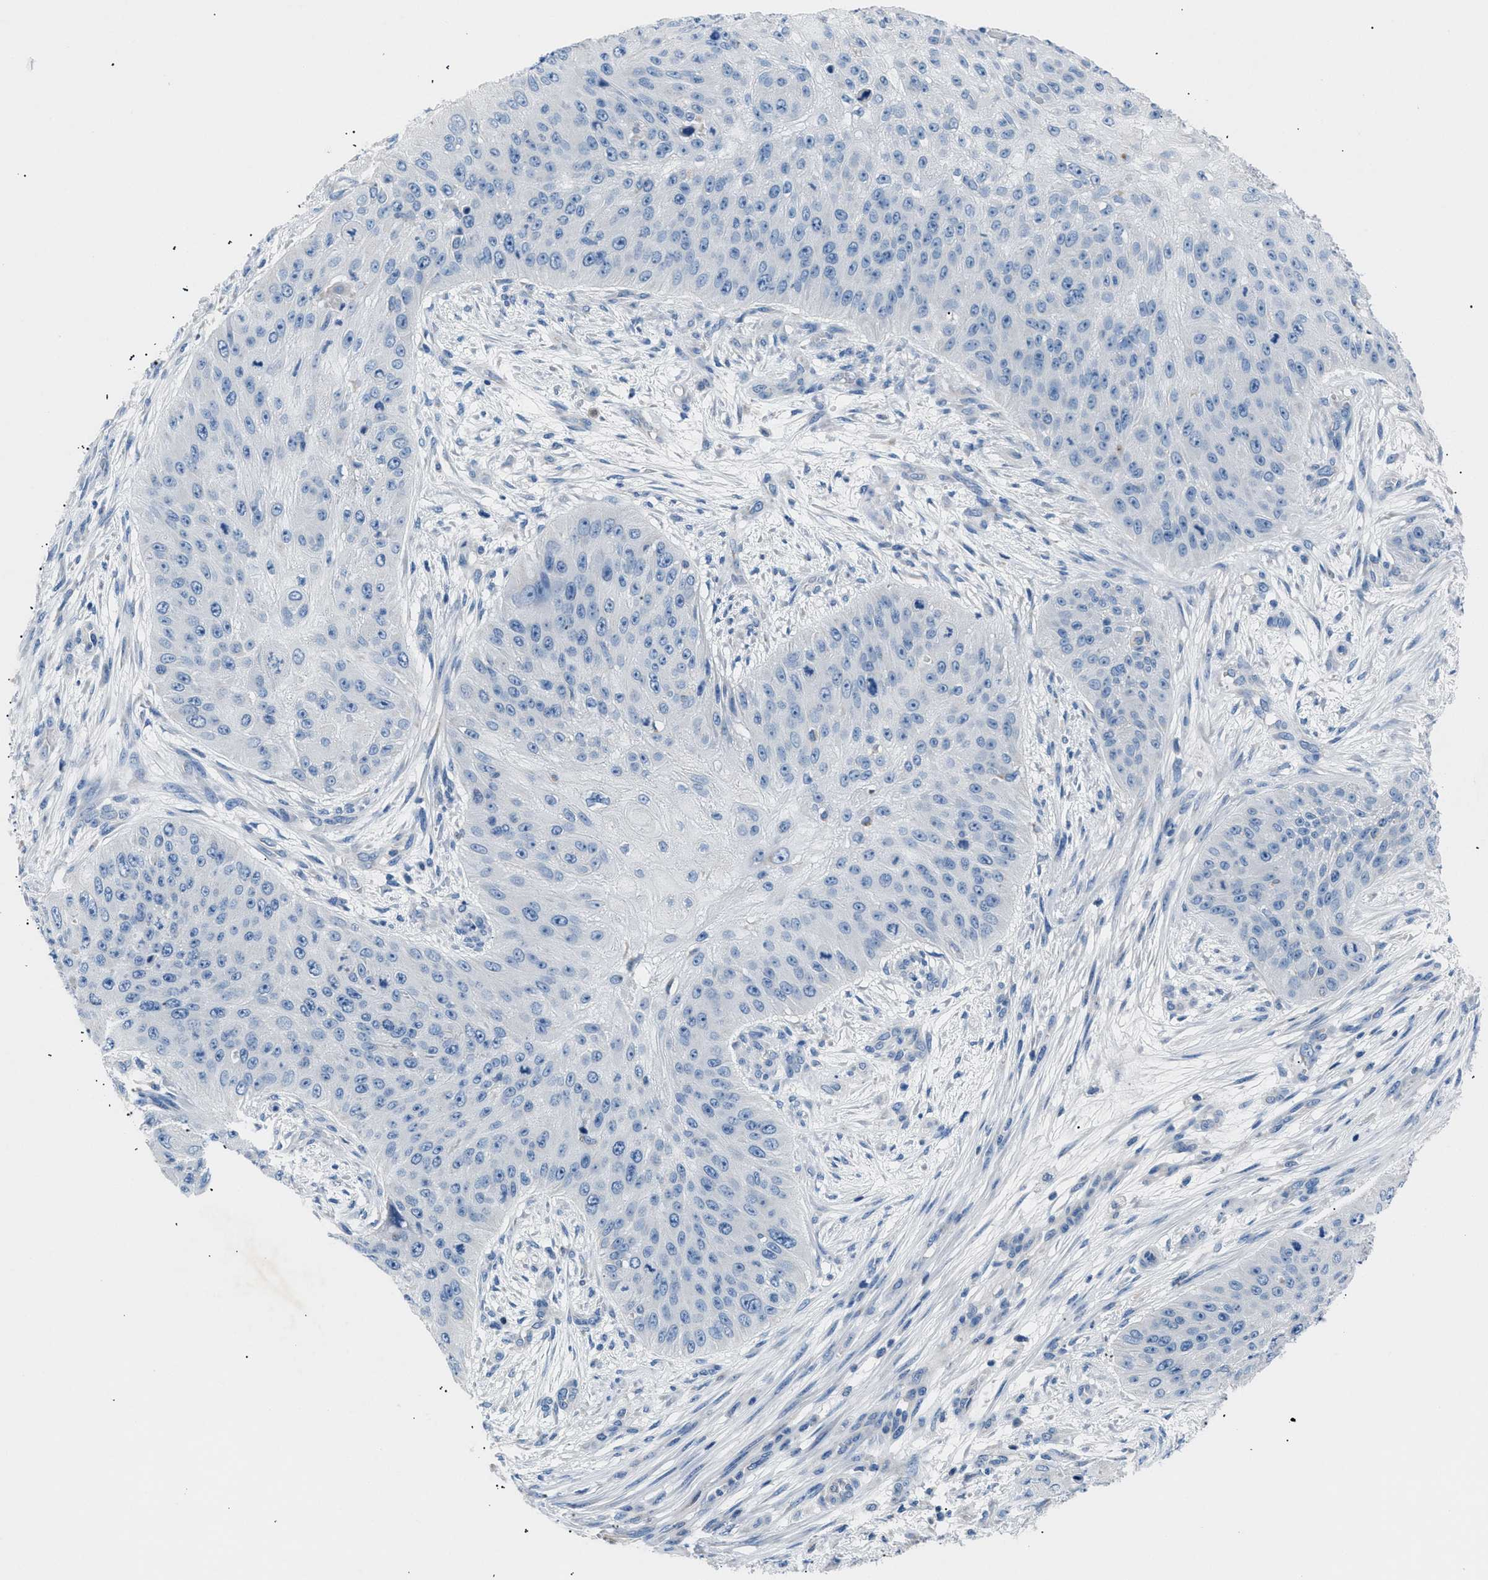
{"staining": {"intensity": "negative", "quantity": "none", "location": "none"}, "tissue": "skin cancer", "cell_type": "Tumor cells", "image_type": "cancer", "snomed": [{"axis": "morphology", "description": "Squamous cell carcinoma, NOS"}, {"axis": "topography", "description": "Skin"}], "caption": "Protein analysis of skin squamous cell carcinoma demonstrates no significant expression in tumor cells.", "gene": "ILDR1", "patient": {"sex": "female", "age": 80}}